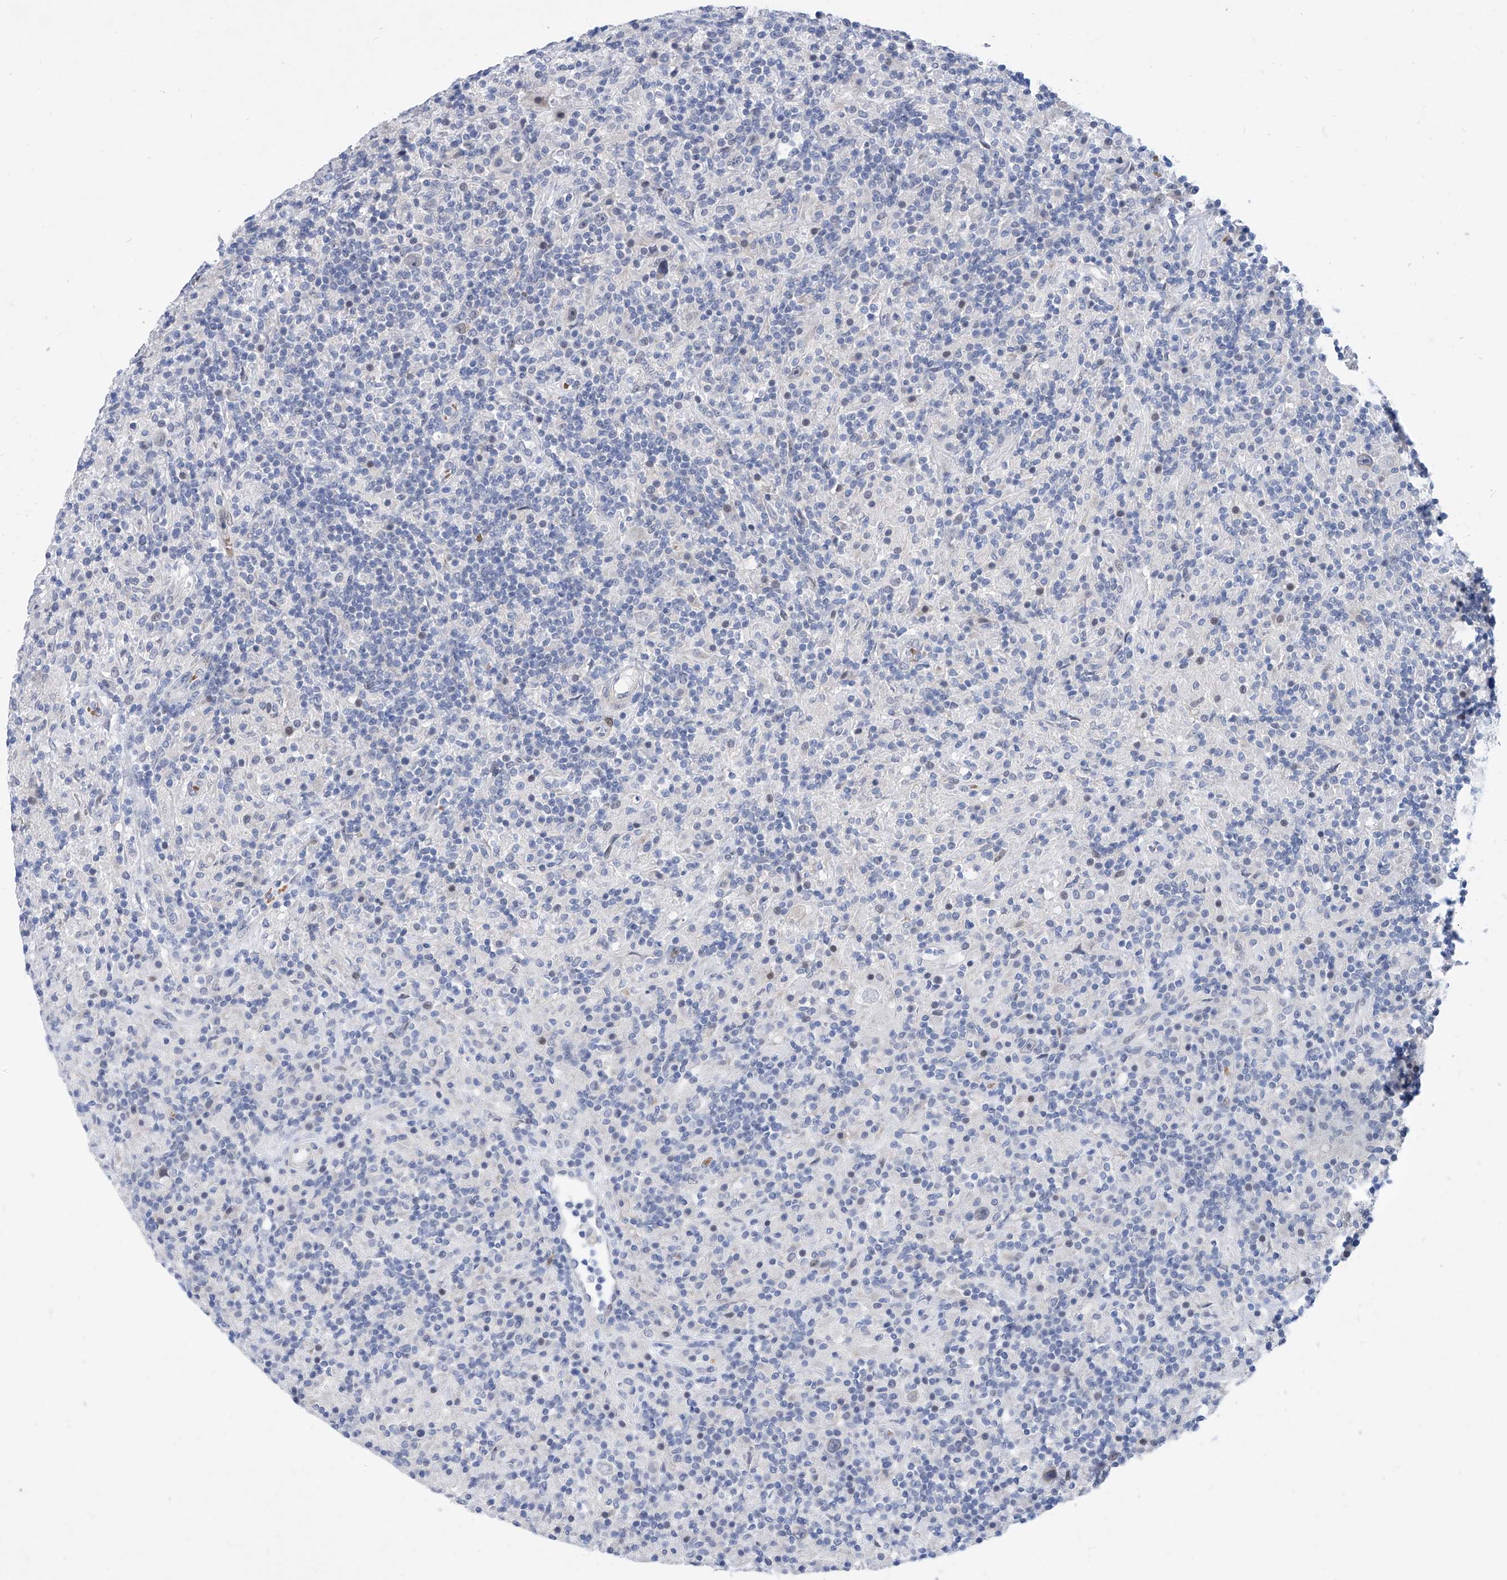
{"staining": {"intensity": "negative", "quantity": "none", "location": "none"}, "tissue": "lymphoma", "cell_type": "Tumor cells", "image_type": "cancer", "snomed": [{"axis": "morphology", "description": "Hodgkin's disease, NOS"}, {"axis": "topography", "description": "Lymph node"}], "caption": "Immunohistochemistry histopathology image of lymphoma stained for a protein (brown), which displays no staining in tumor cells.", "gene": "BPTF", "patient": {"sex": "male", "age": 70}}